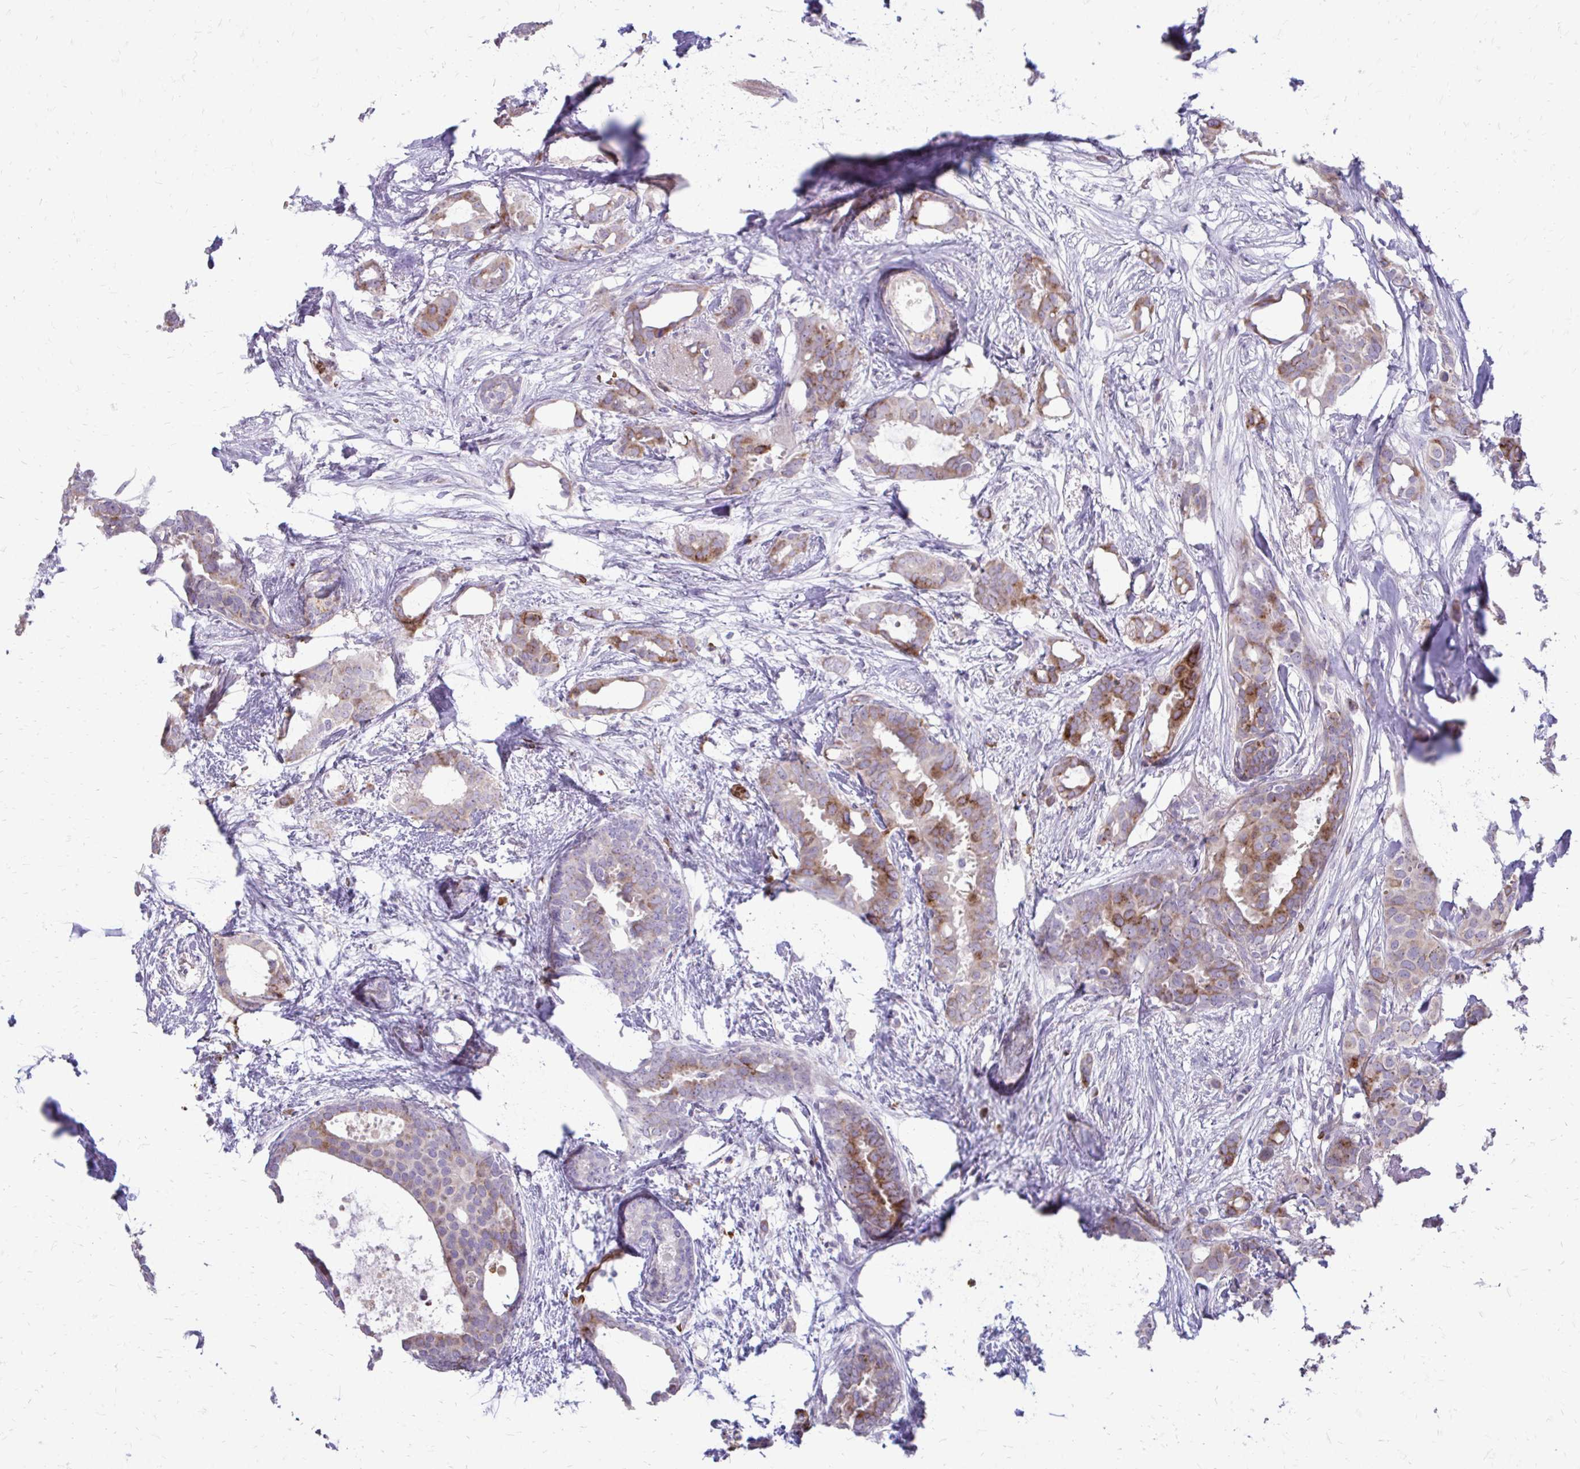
{"staining": {"intensity": "weak", "quantity": ">75%", "location": "cytoplasmic/membranous"}, "tissue": "breast cancer", "cell_type": "Tumor cells", "image_type": "cancer", "snomed": [{"axis": "morphology", "description": "Duct carcinoma"}, {"axis": "topography", "description": "Breast"}], "caption": "IHC of human intraductal carcinoma (breast) reveals low levels of weak cytoplasmic/membranous staining in approximately >75% of tumor cells.", "gene": "FUNDC2", "patient": {"sex": "female", "age": 62}}